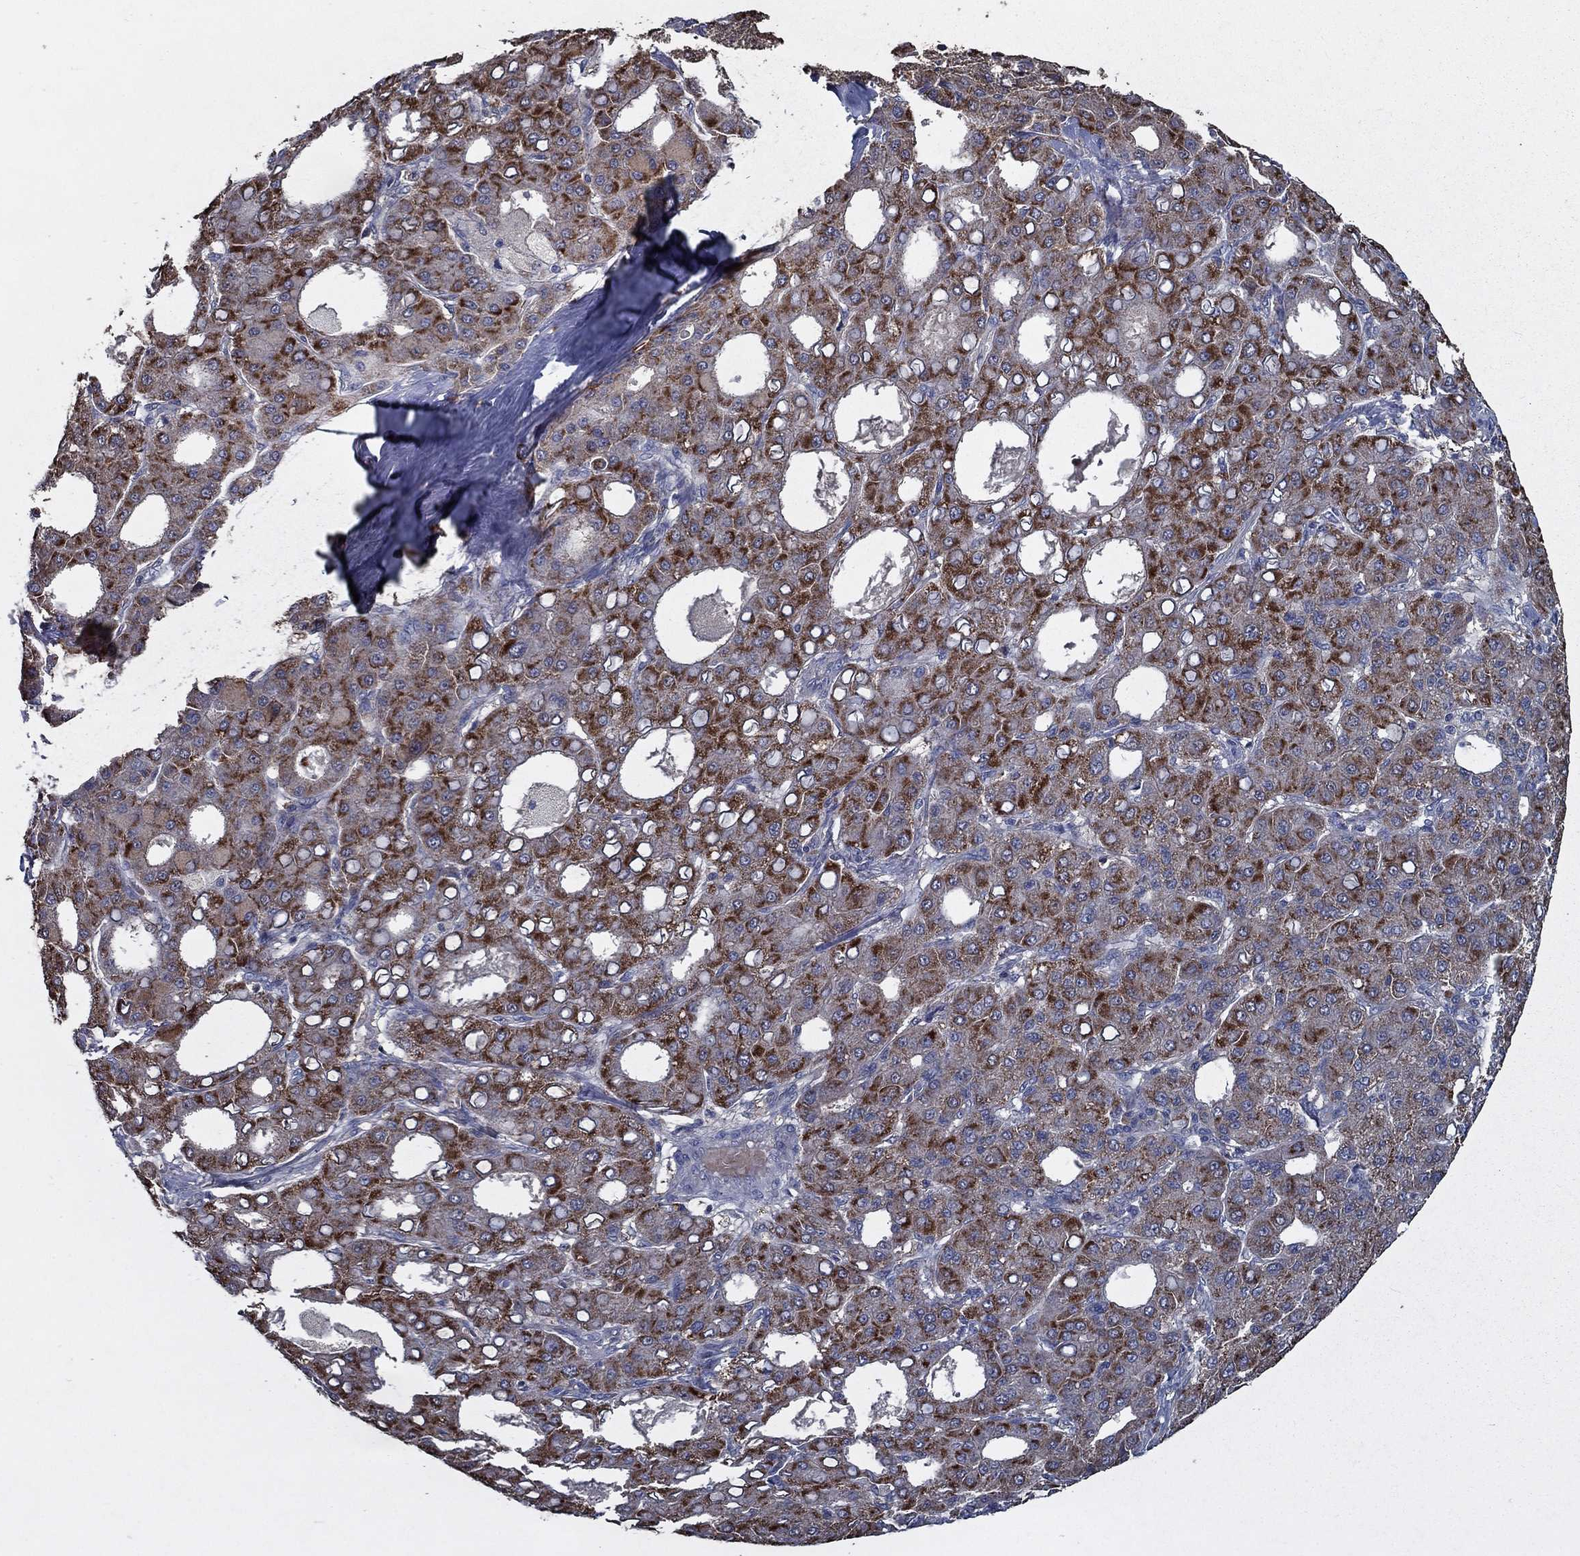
{"staining": {"intensity": "strong", "quantity": "25%-75%", "location": "cytoplasmic/membranous"}, "tissue": "liver cancer", "cell_type": "Tumor cells", "image_type": "cancer", "snomed": [{"axis": "morphology", "description": "Carcinoma, Hepatocellular, NOS"}, {"axis": "topography", "description": "Liver"}], "caption": "Hepatocellular carcinoma (liver) was stained to show a protein in brown. There is high levels of strong cytoplasmic/membranous positivity in about 25%-75% of tumor cells. Nuclei are stained in blue.", "gene": "SLC44A1", "patient": {"sex": "male", "age": 65}}